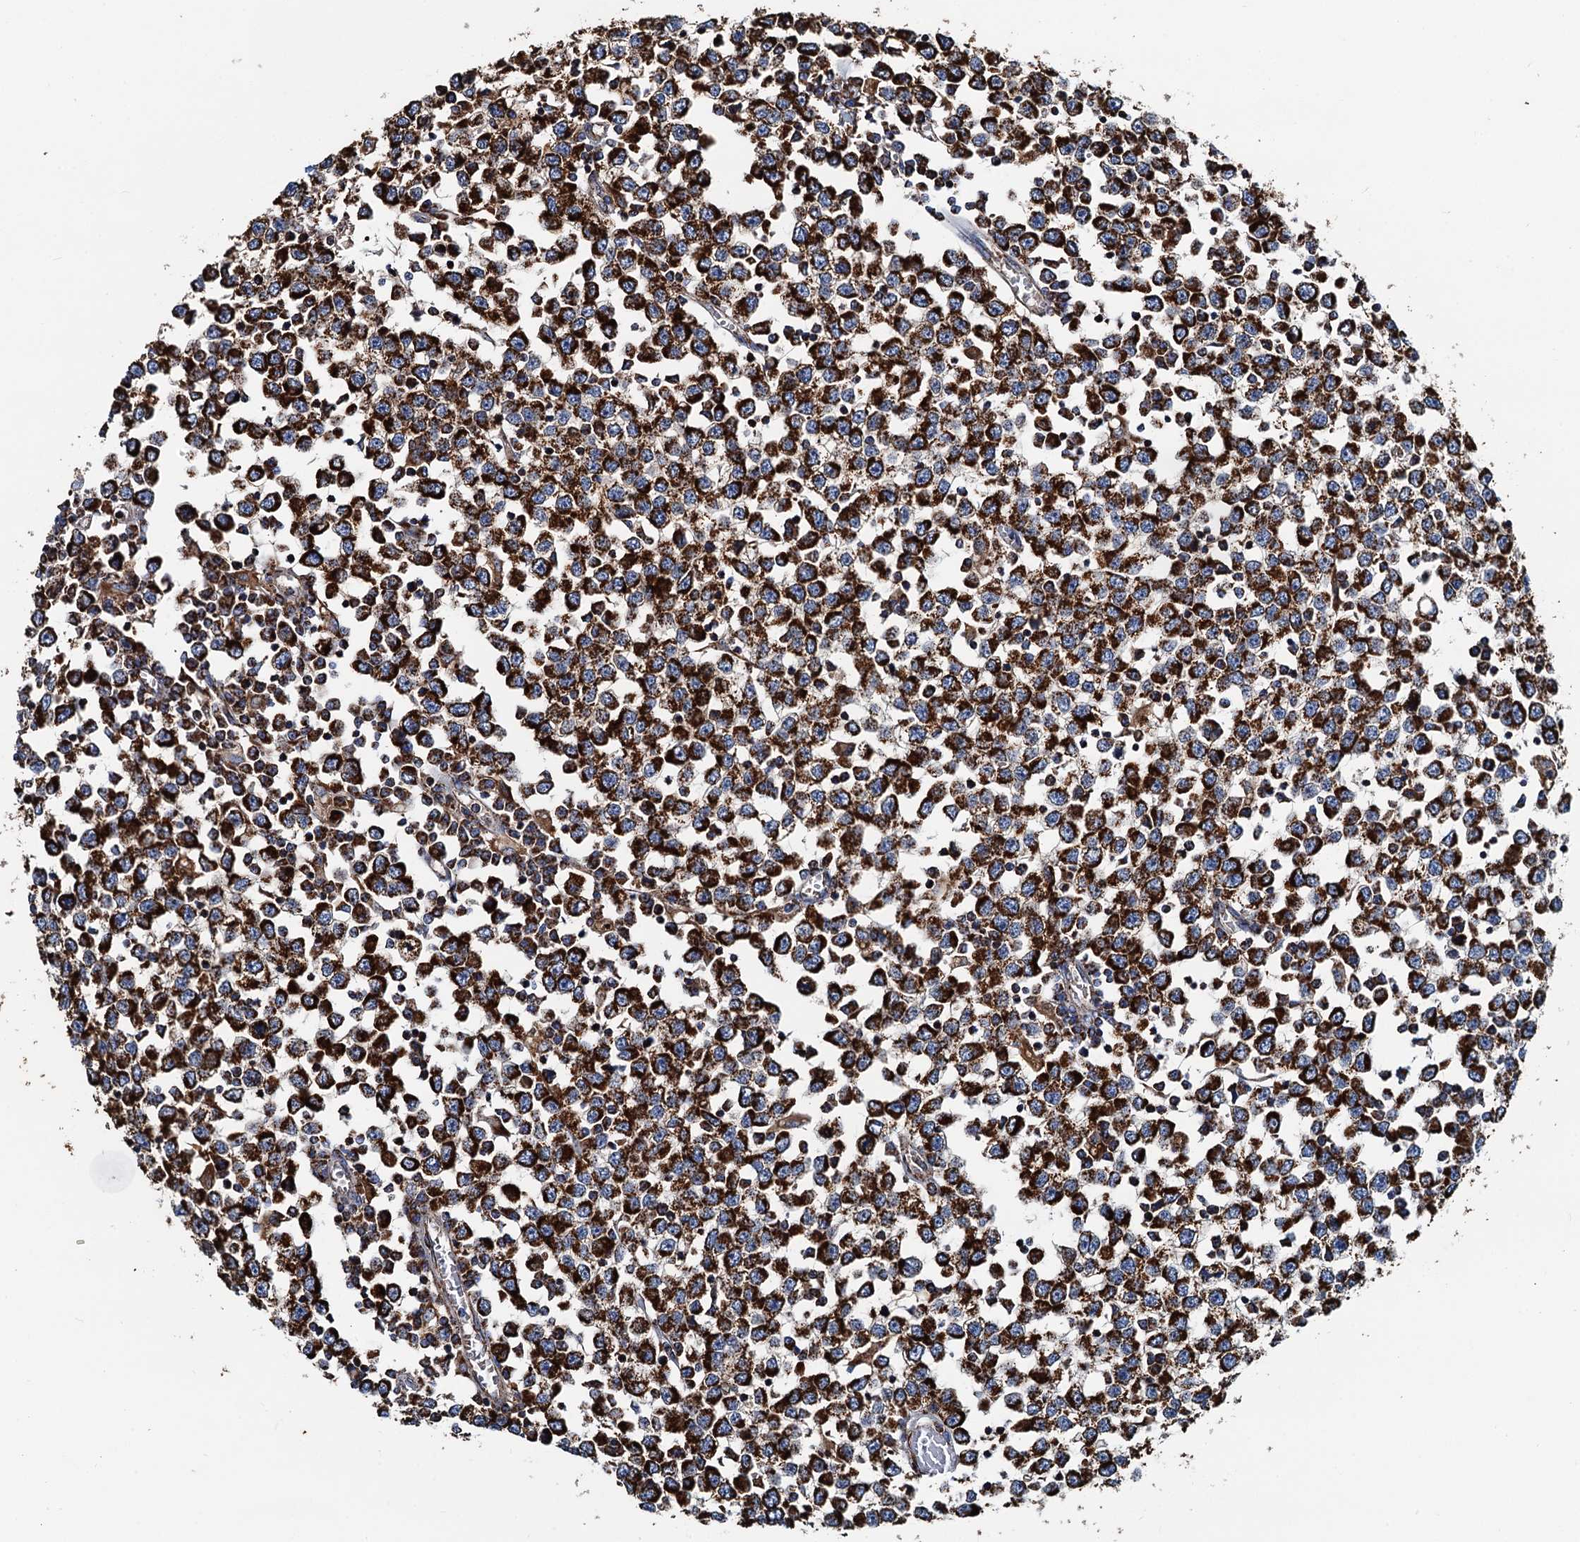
{"staining": {"intensity": "strong", "quantity": ">75%", "location": "cytoplasmic/membranous"}, "tissue": "testis cancer", "cell_type": "Tumor cells", "image_type": "cancer", "snomed": [{"axis": "morphology", "description": "Seminoma, NOS"}, {"axis": "topography", "description": "Testis"}], "caption": "A micrograph showing strong cytoplasmic/membranous positivity in about >75% of tumor cells in seminoma (testis), as visualized by brown immunohistochemical staining.", "gene": "AAGAB", "patient": {"sex": "male", "age": 65}}